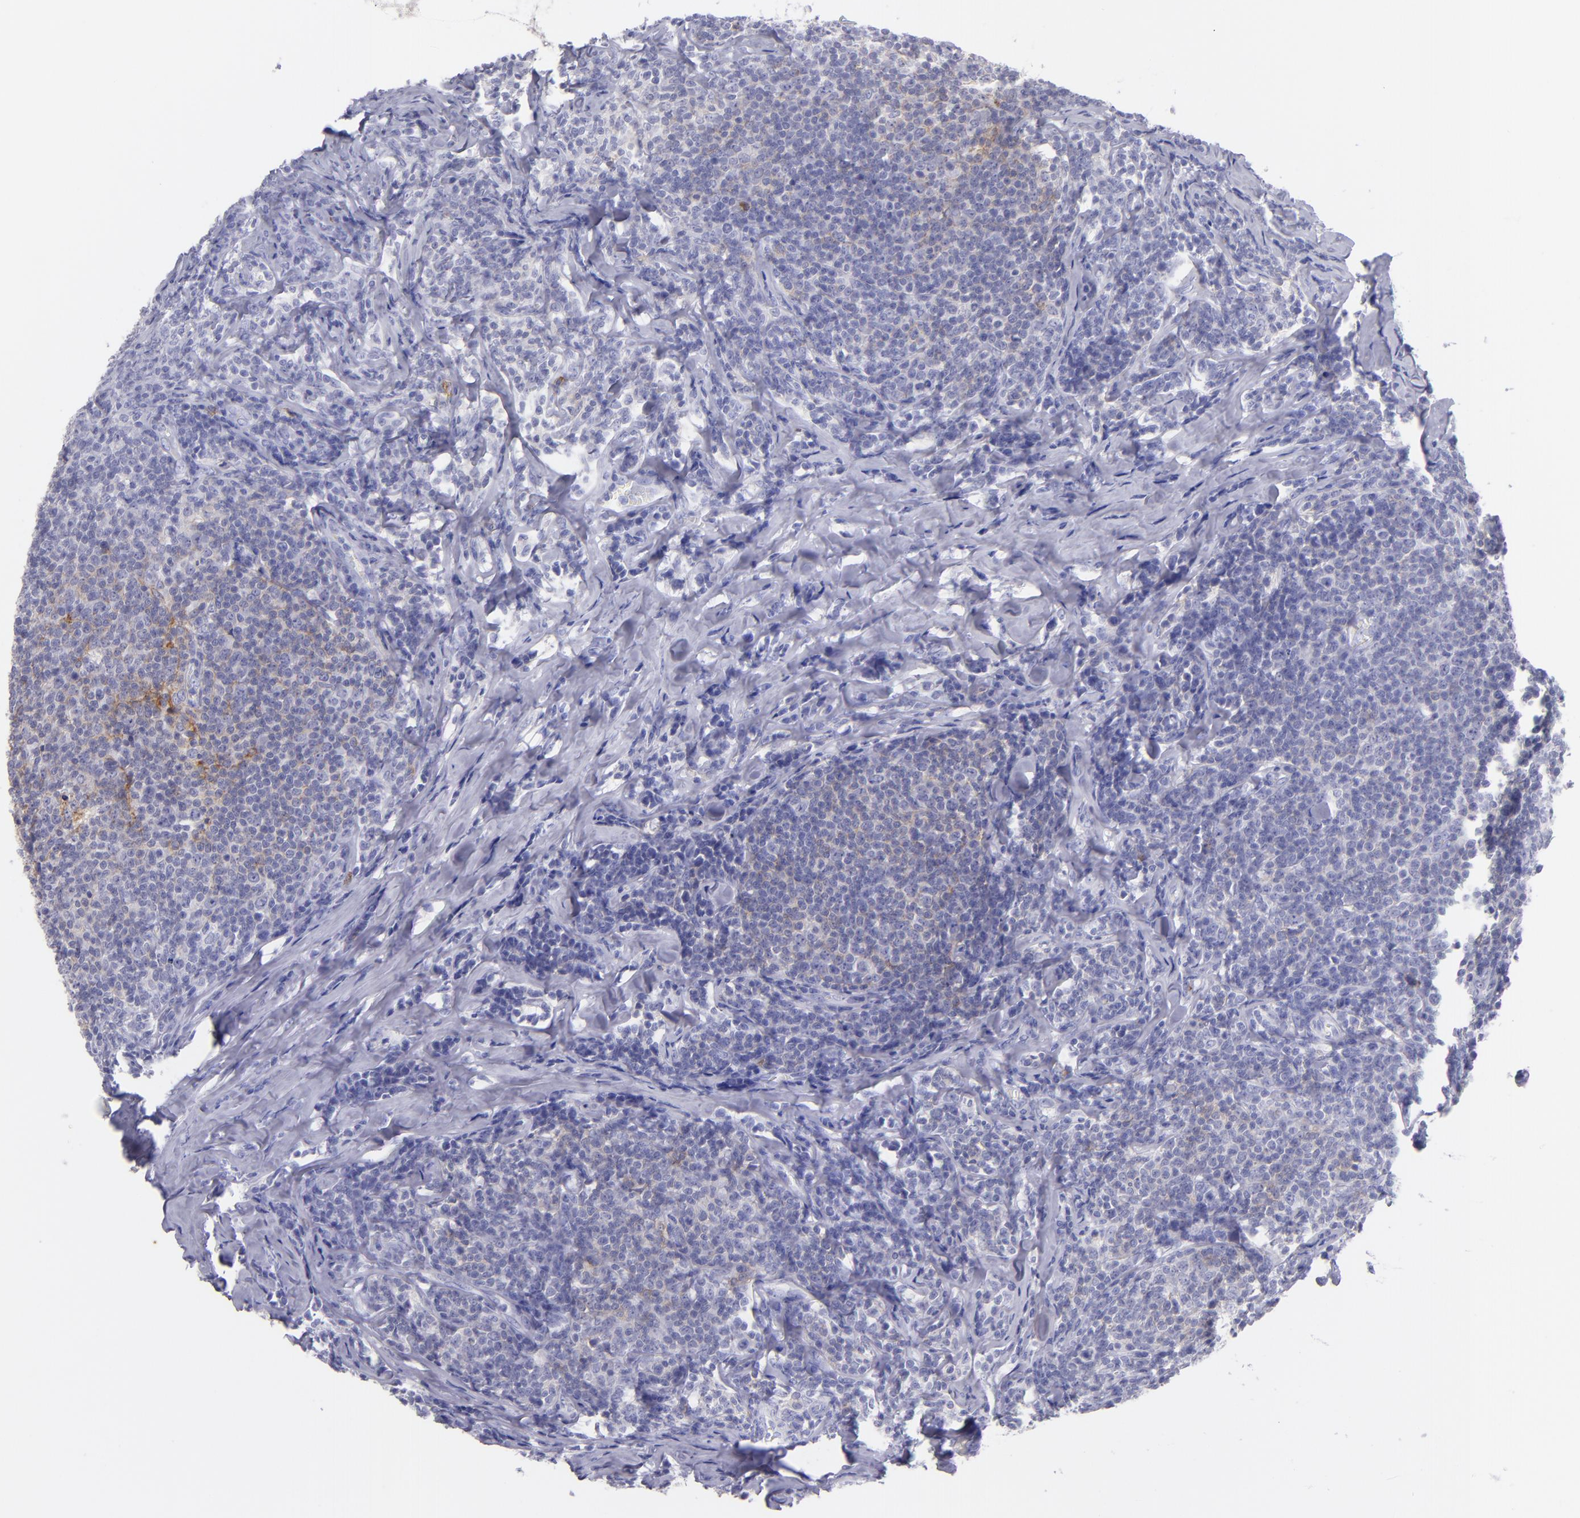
{"staining": {"intensity": "negative", "quantity": "none", "location": "none"}, "tissue": "lymphoma", "cell_type": "Tumor cells", "image_type": "cancer", "snomed": [{"axis": "morphology", "description": "Malignant lymphoma, non-Hodgkin's type, Low grade"}, {"axis": "topography", "description": "Lymph node"}], "caption": "Image shows no significant protein positivity in tumor cells of lymphoma. (Brightfield microscopy of DAB (3,3'-diaminobenzidine) immunohistochemistry at high magnification).", "gene": "CD82", "patient": {"sex": "male", "age": 74}}